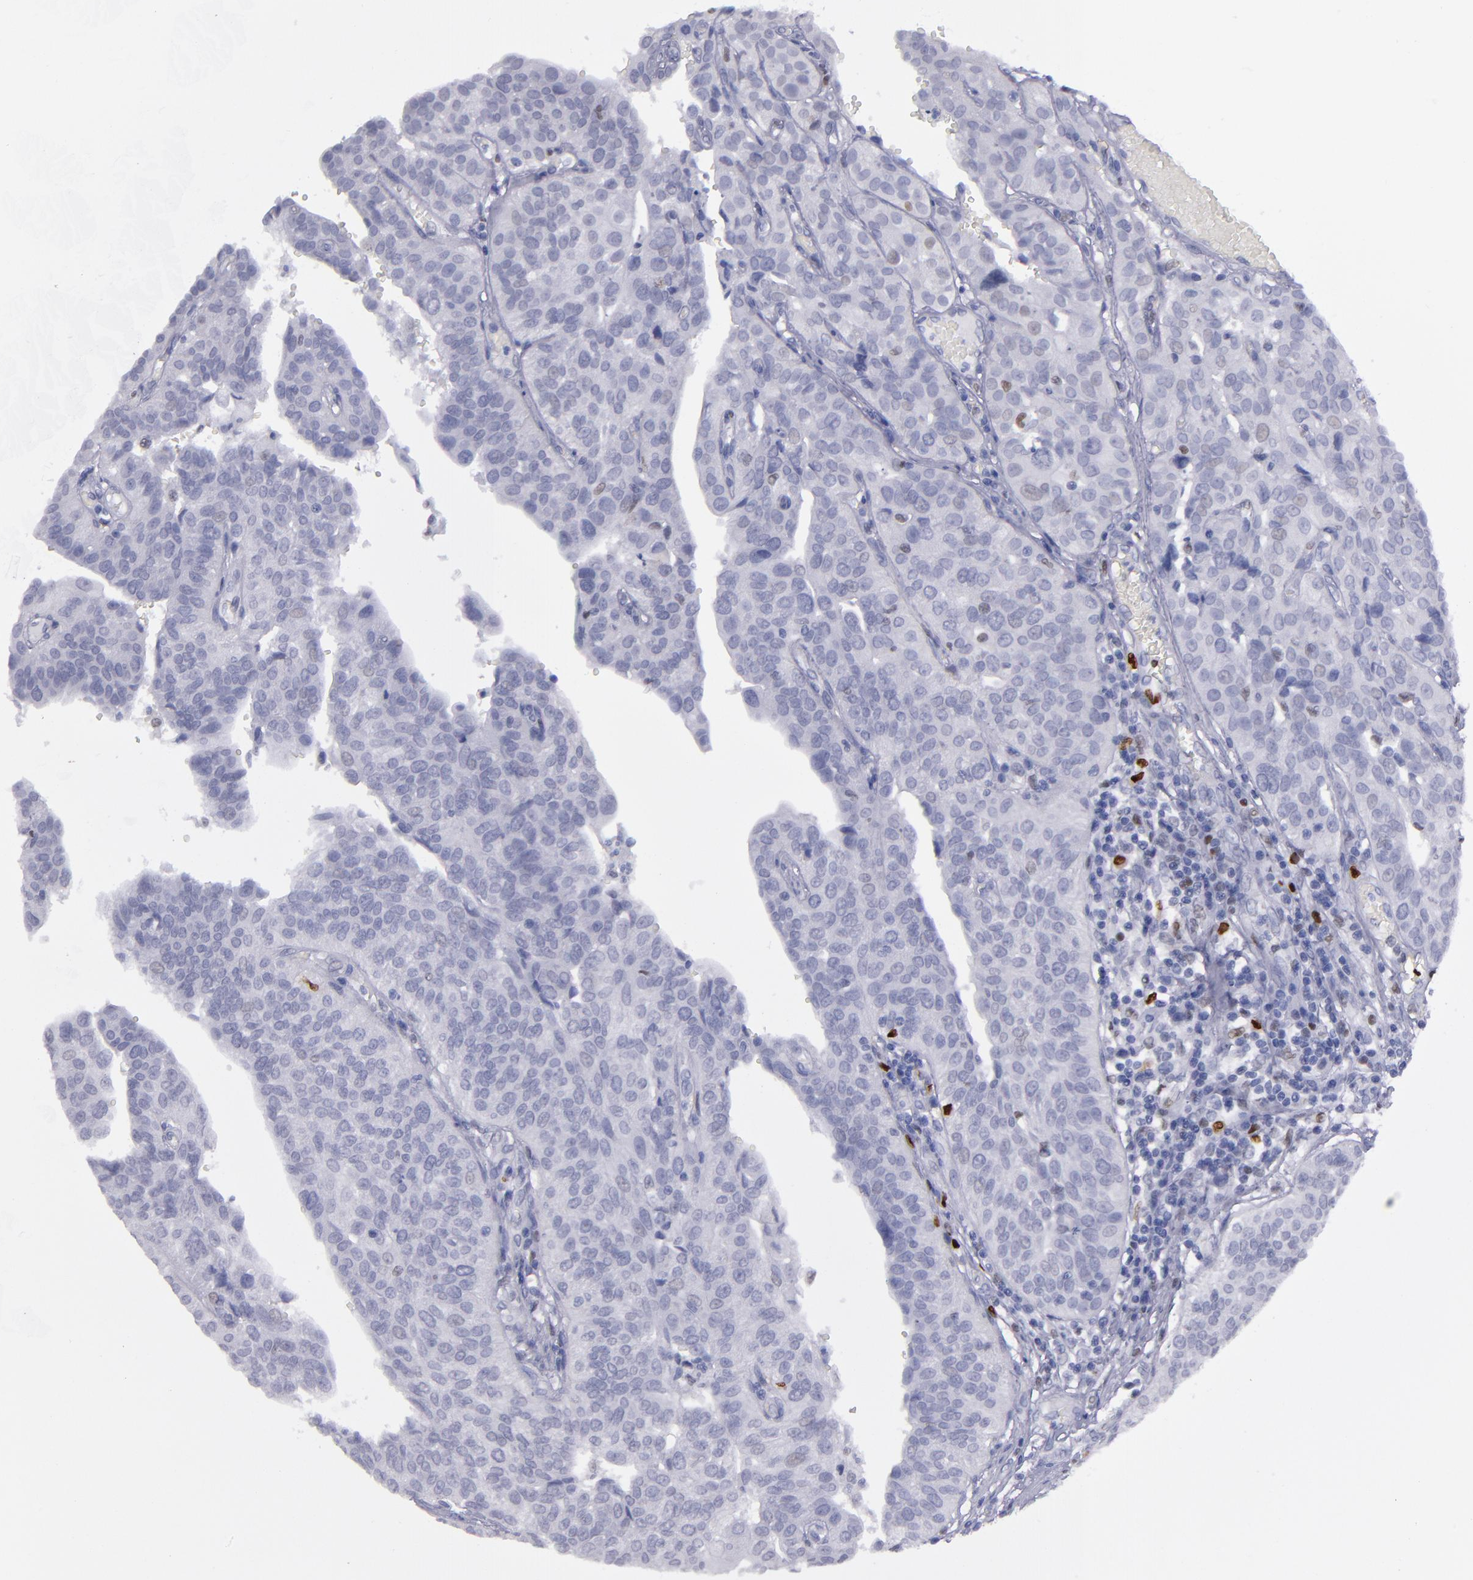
{"staining": {"intensity": "negative", "quantity": "none", "location": "none"}, "tissue": "urothelial cancer", "cell_type": "Tumor cells", "image_type": "cancer", "snomed": [{"axis": "morphology", "description": "Urothelial carcinoma, High grade"}, {"axis": "topography", "description": "Urinary bladder"}], "caption": "Immunohistochemistry (IHC) histopathology image of neoplastic tissue: human high-grade urothelial carcinoma stained with DAB displays no significant protein expression in tumor cells. The staining is performed using DAB (3,3'-diaminobenzidine) brown chromogen with nuclei counter-stained in using hematoxylin.", "gene": "IRF8", "patient": {"sex": "male", "age": 56}}